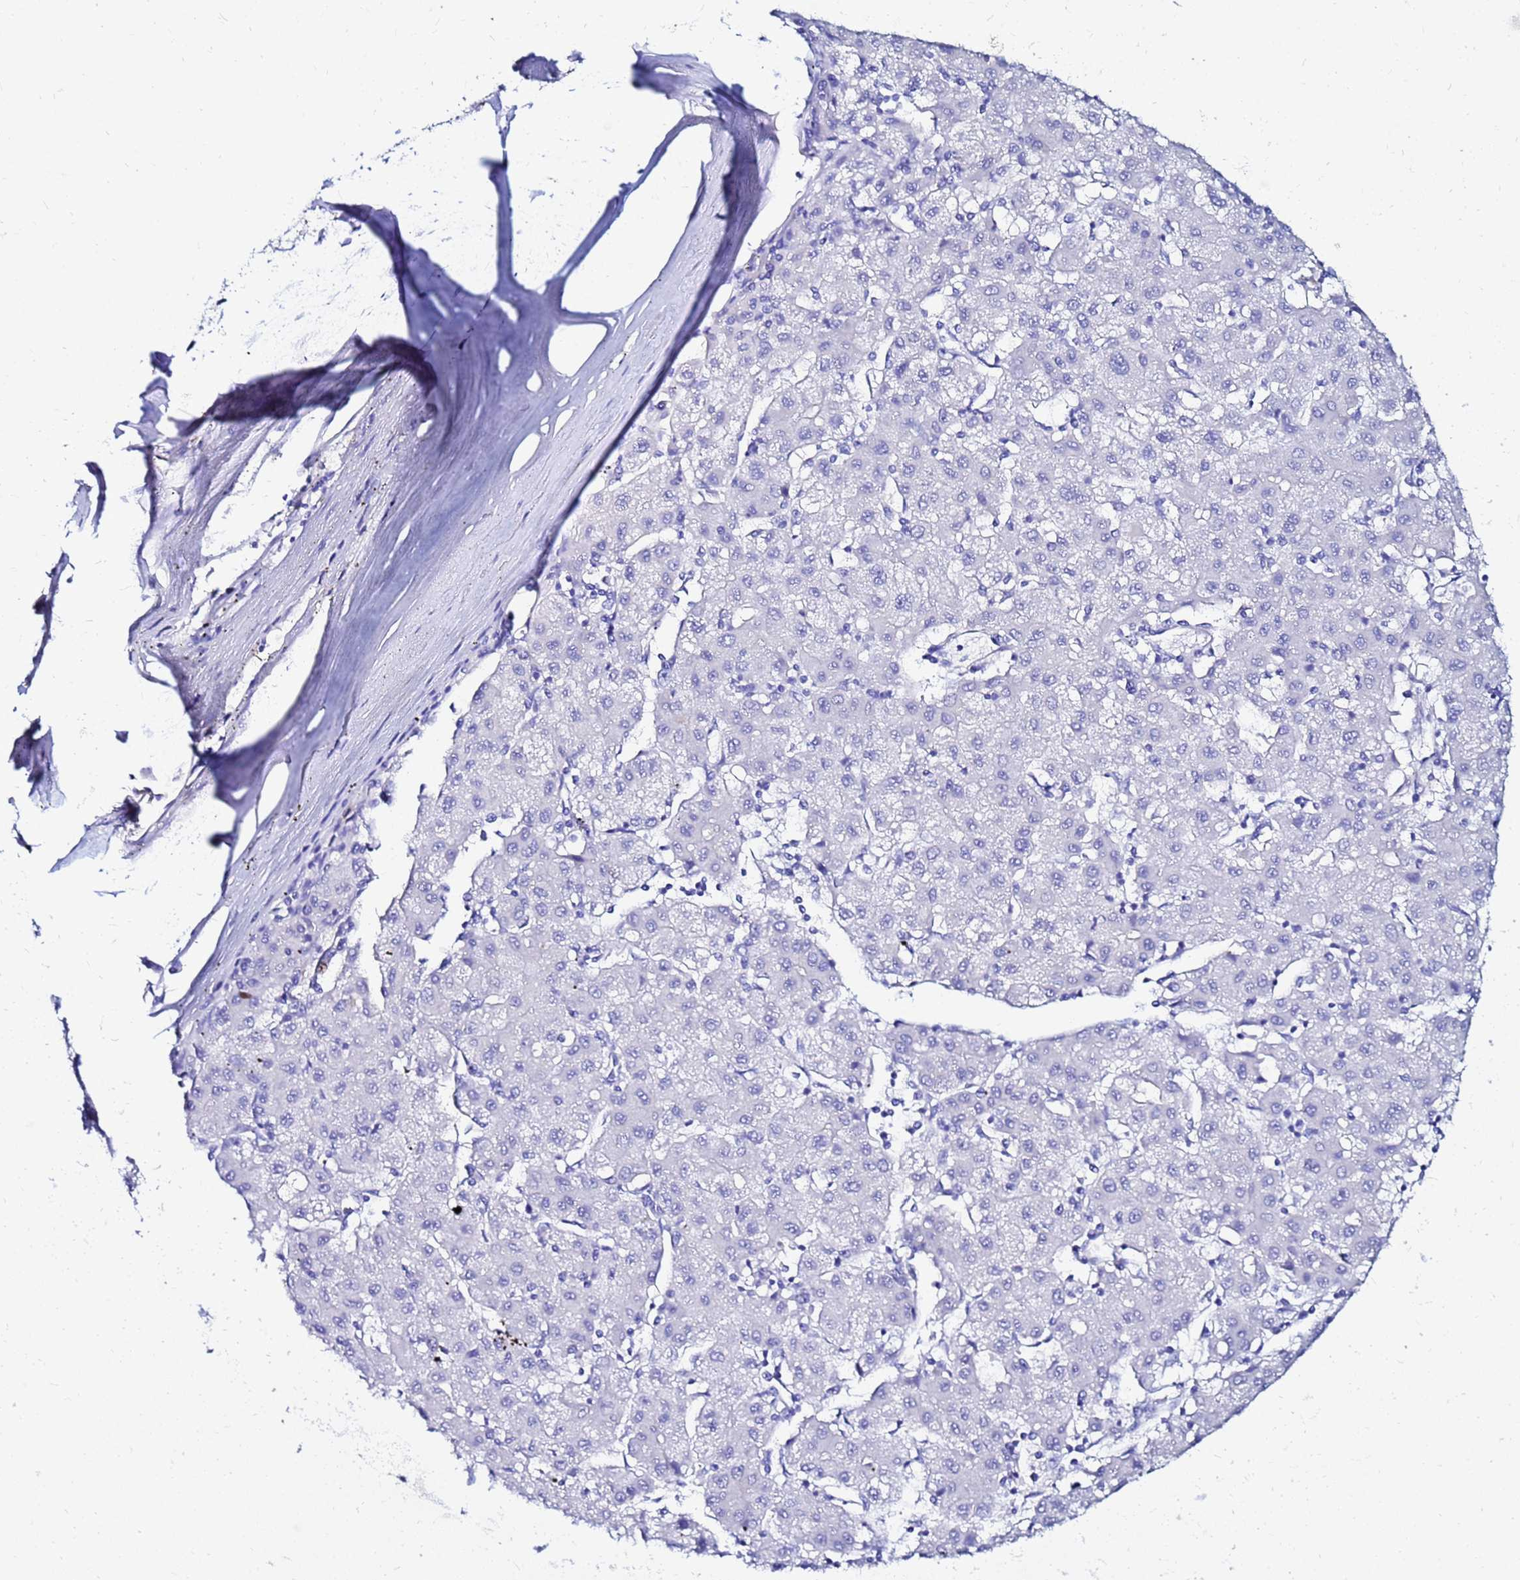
{"staining": {"intensity": "negative", "quantity": "none", "location": "none"}, "tissue": "liver cancer", "cell_type": "Tumor cells", "image_type": "cancer", "snomed": [{"axis": "morphology", "description": "Carcinoma, Hepatocellular, NOS"}, {"axis": "topography", "description": "Liver"}], "caption": "Tumor cells show no significant staining in liver hepatocellular carcinoma.", "gene": "PPP1R14C", "patient": {"sex": "male", "age": 72}}